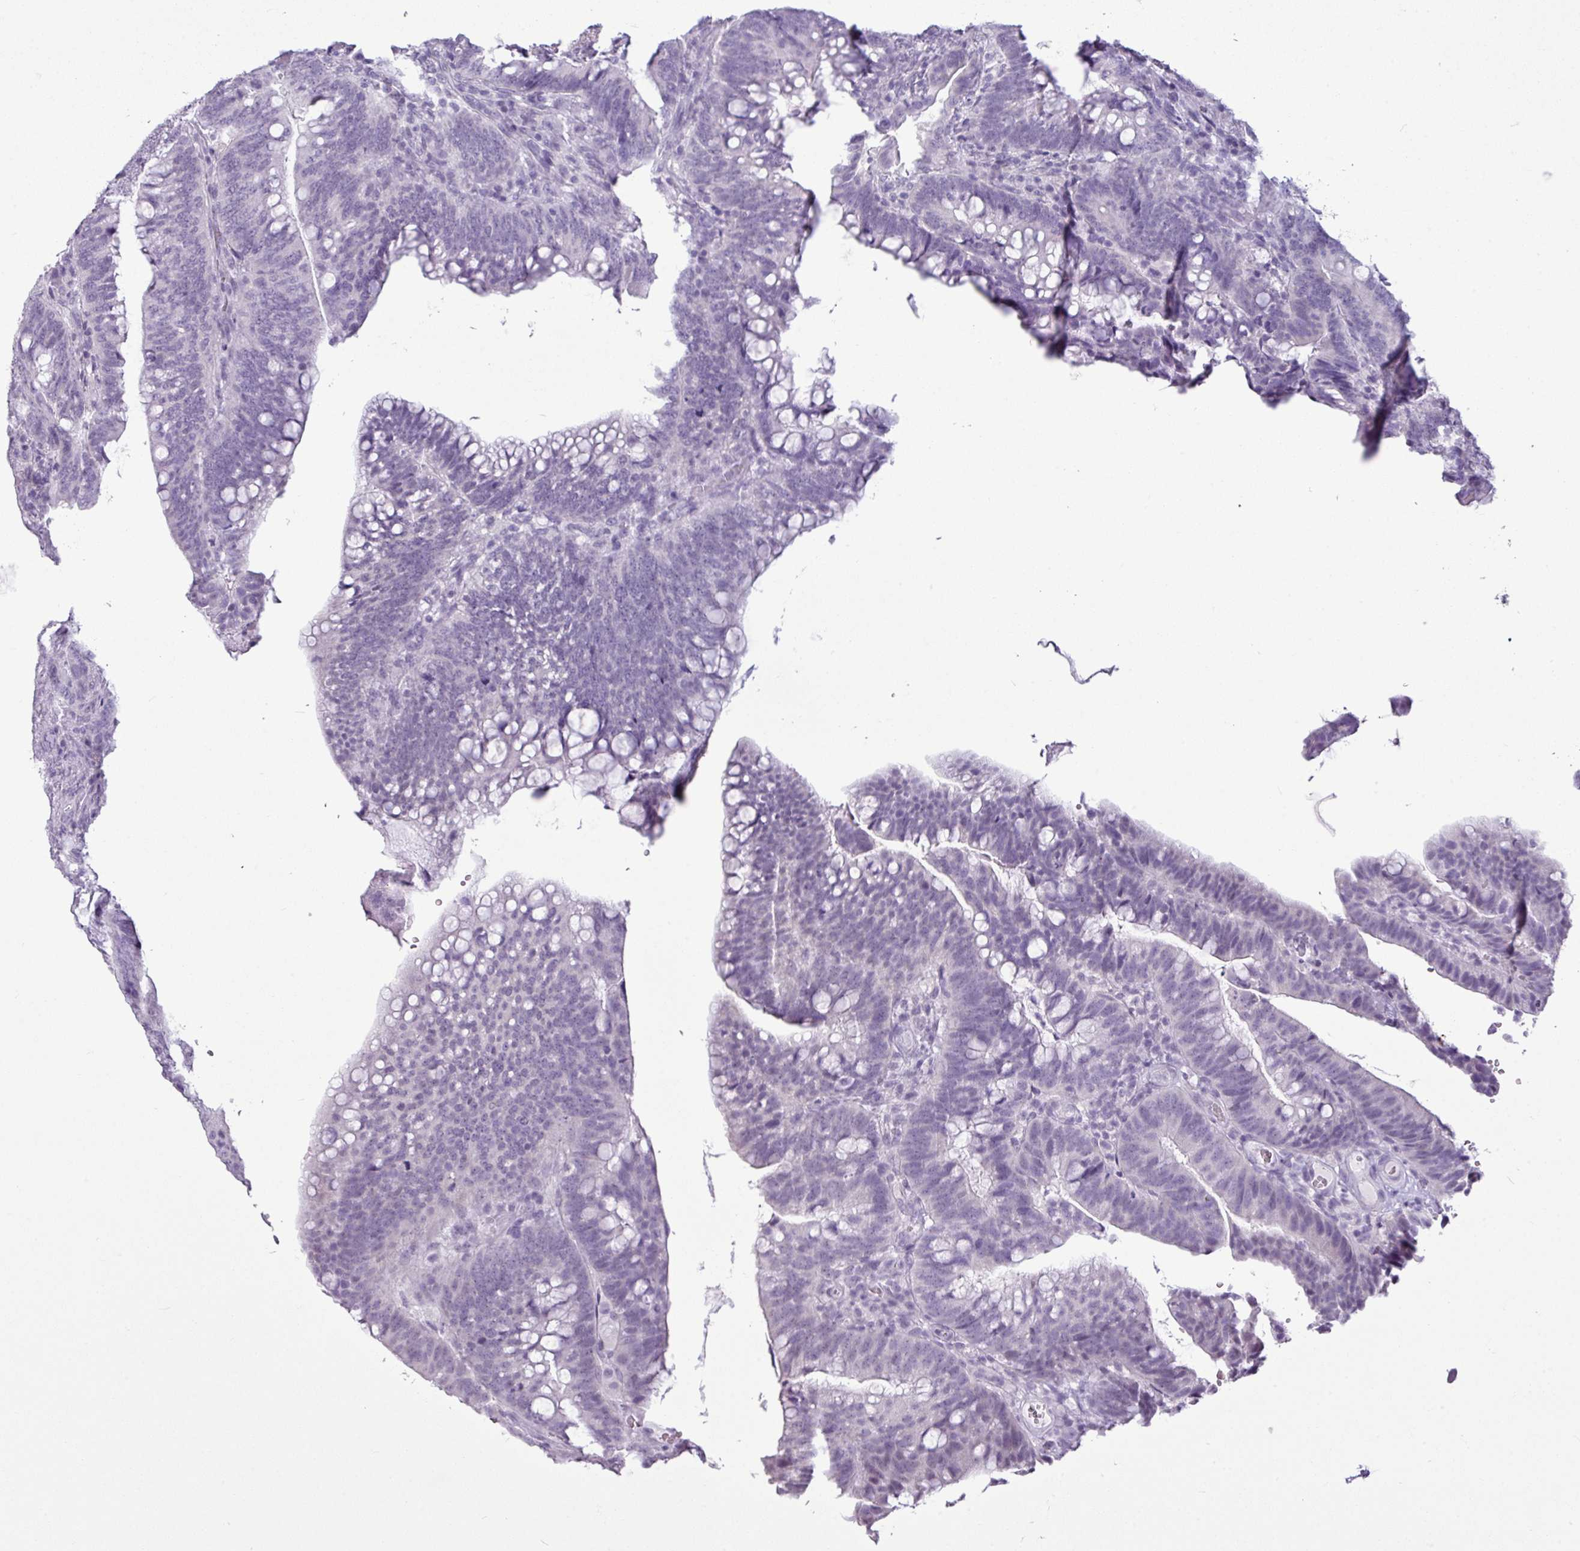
{"staining": {"intensity": "negative", "quantity": "none", "location": "none"}, "tissue": "colorectal cancer", "cell_type": "Tumor cells", "image_type": "cancer", "snomed": [{"axis": "morphology", "description": "Adenocarcinoma, NOS"}, {"axis": "topography", "description": "Colon"}], "caption": "DAB (3,3'-diaminobenzidine) immunohistochemical staining of human adenocarcinoma (colorectal) reveals no significant expression in tumor cells. (DAB (3,3'-diaminobenzidine) immunohistochemistry with hematoxylin counter stain).", "gene": "AMY2A", "patient": {"sex": "female", "age": 66}}